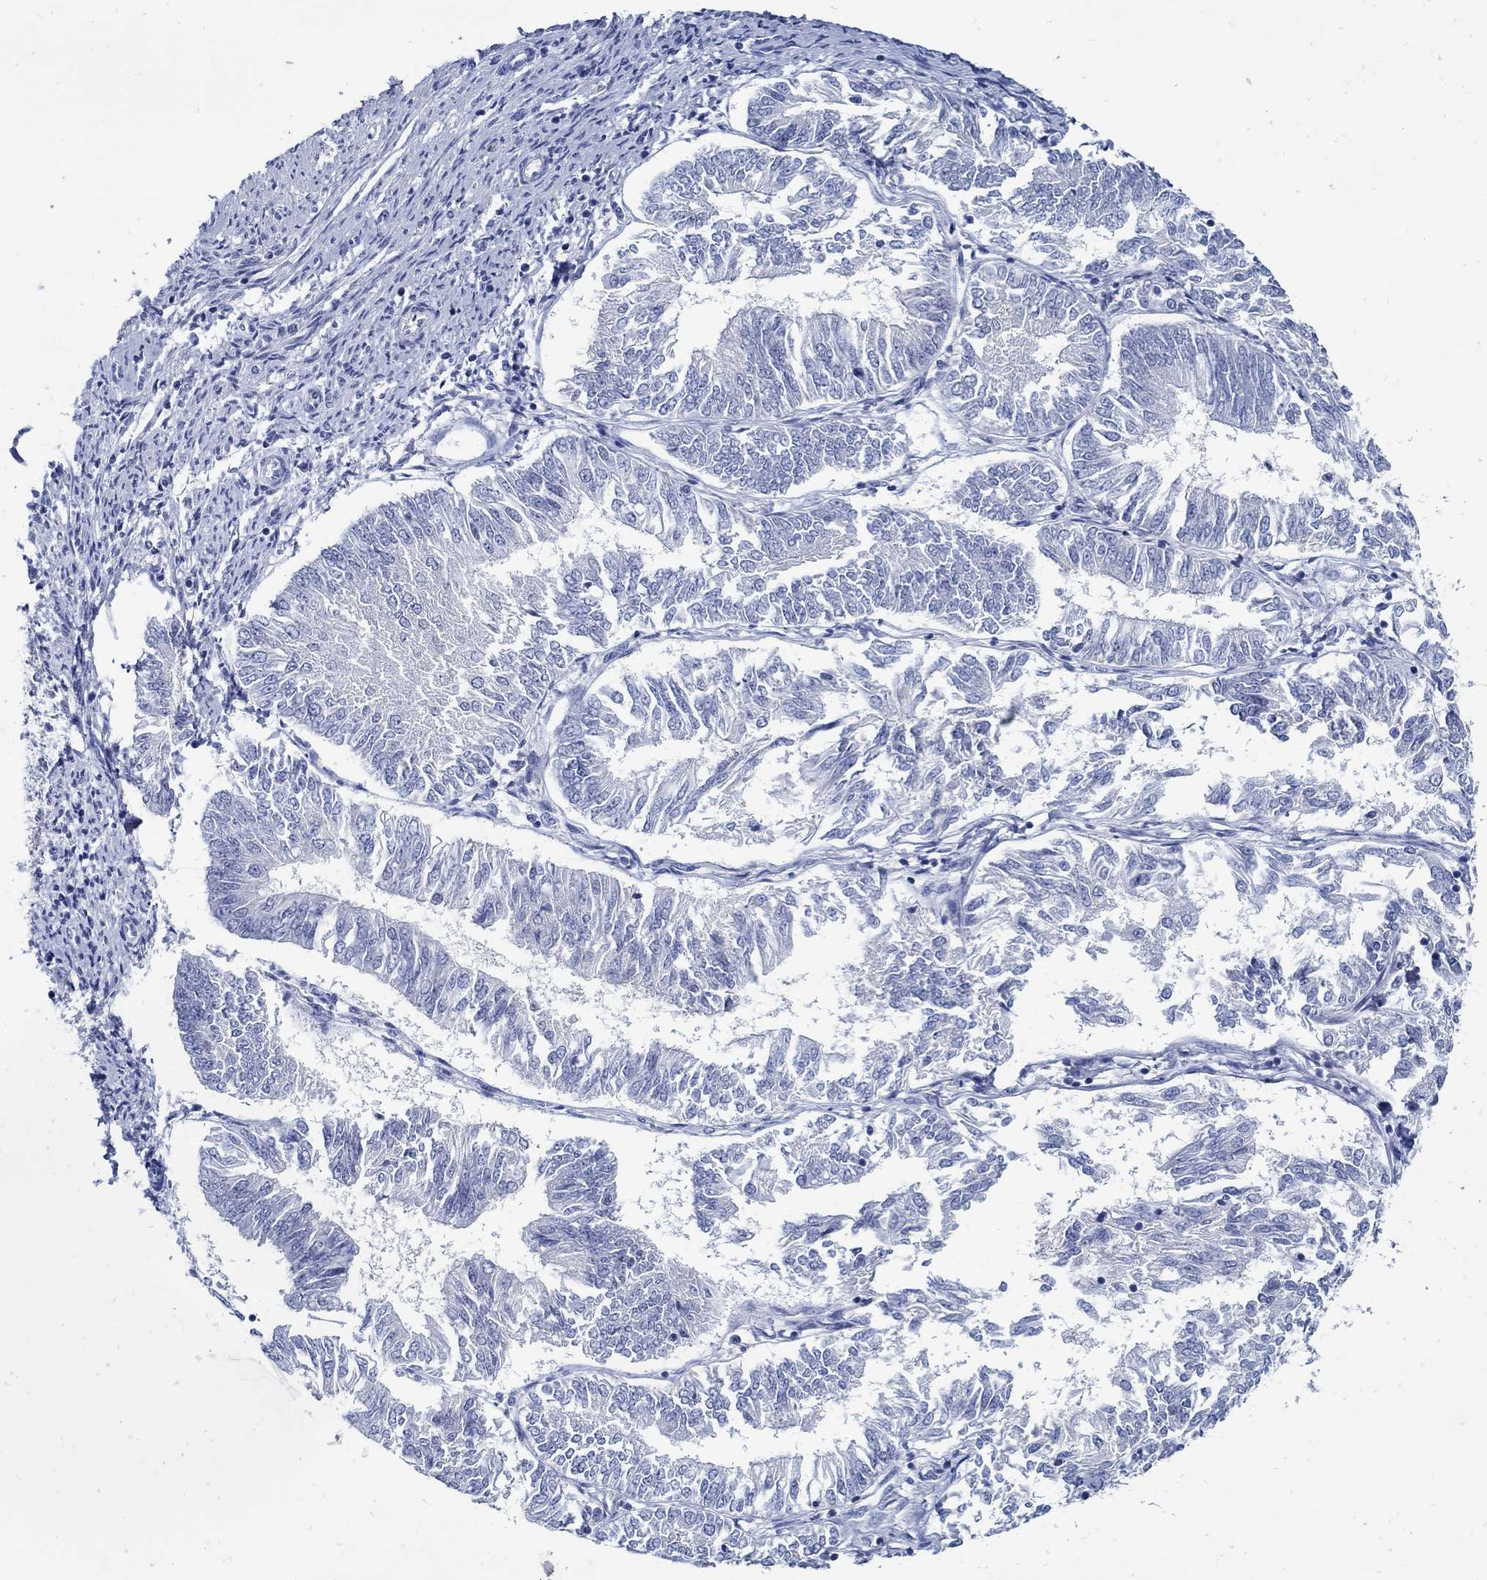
{"staining": {"intensity": "negative", "quantity": "none", "location": "none"}, "tissue": "endometrial cancer", "cell_type": "Tumor cells", "image_type": "cancer", "snomed": [{"axis": "morphology", "description": "Adenocarcinoma, NOS"}, {"axis": "topography", "description": "Endometrium"}], "caption": "Tumor cells are negative for brown protein staining in endometrial adenocarcinoma.", "gene": "PAX9", "patient": {"sex": "female", "age": 58}}